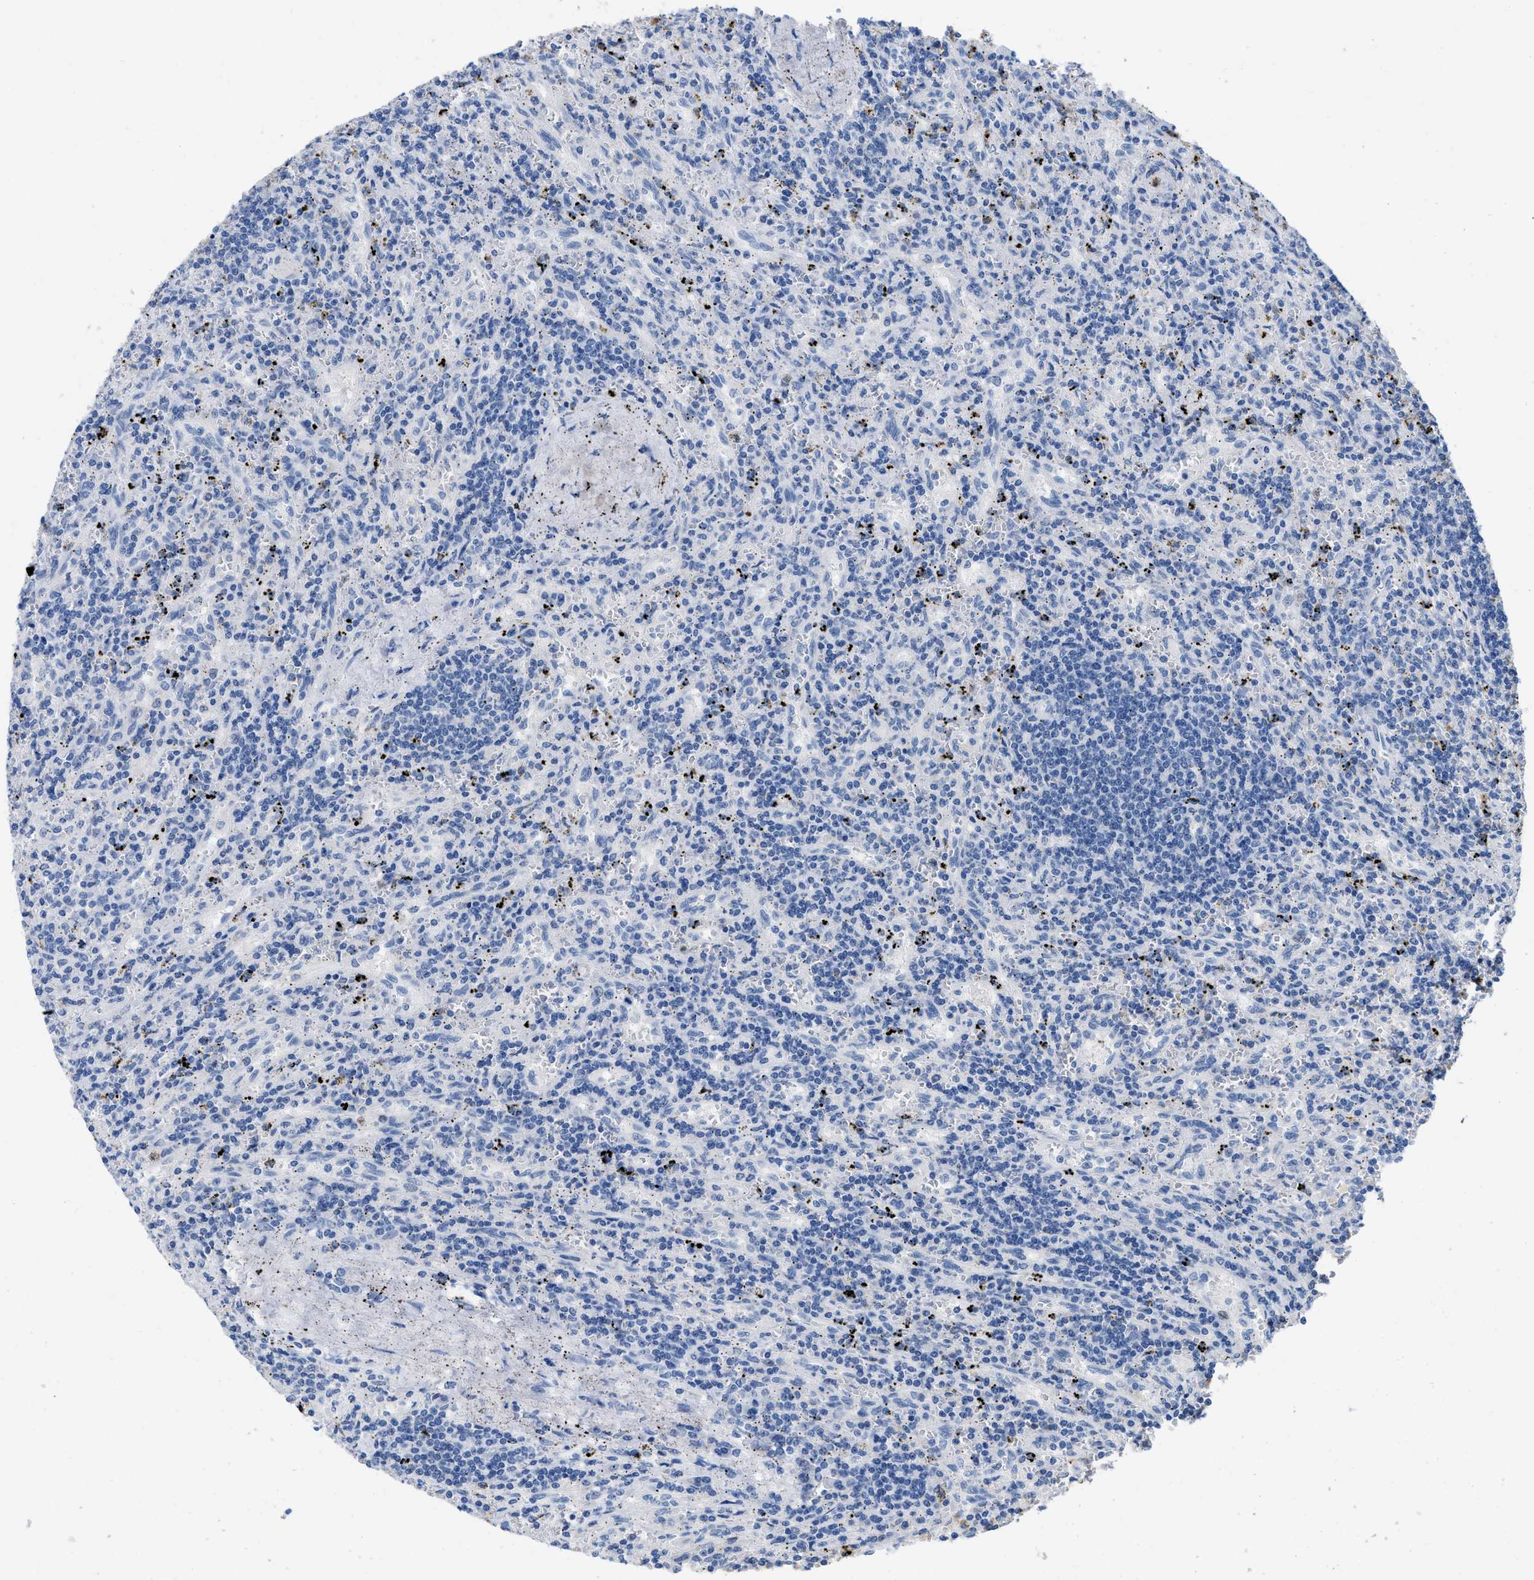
{"staining": {"intensity": "negative", "quantity": "none", "location": "none"}, "tissue": "lymphoma", "cell_type": "Tumor cells", "image_type": "cancer", "snomed": [{"axis": "morphology", "description": "Malignant lymphoma, non-Hodgkin's type, Low grade"}, {"axis": "topography", "description": "Spleen"}], "caption": "Tumor cells show no significant protein expression in malignant lymphoma, non-Hodgkin's type (low-grade).", "gene": "CR1", "patient": {"sex": "male", "age": 76}}